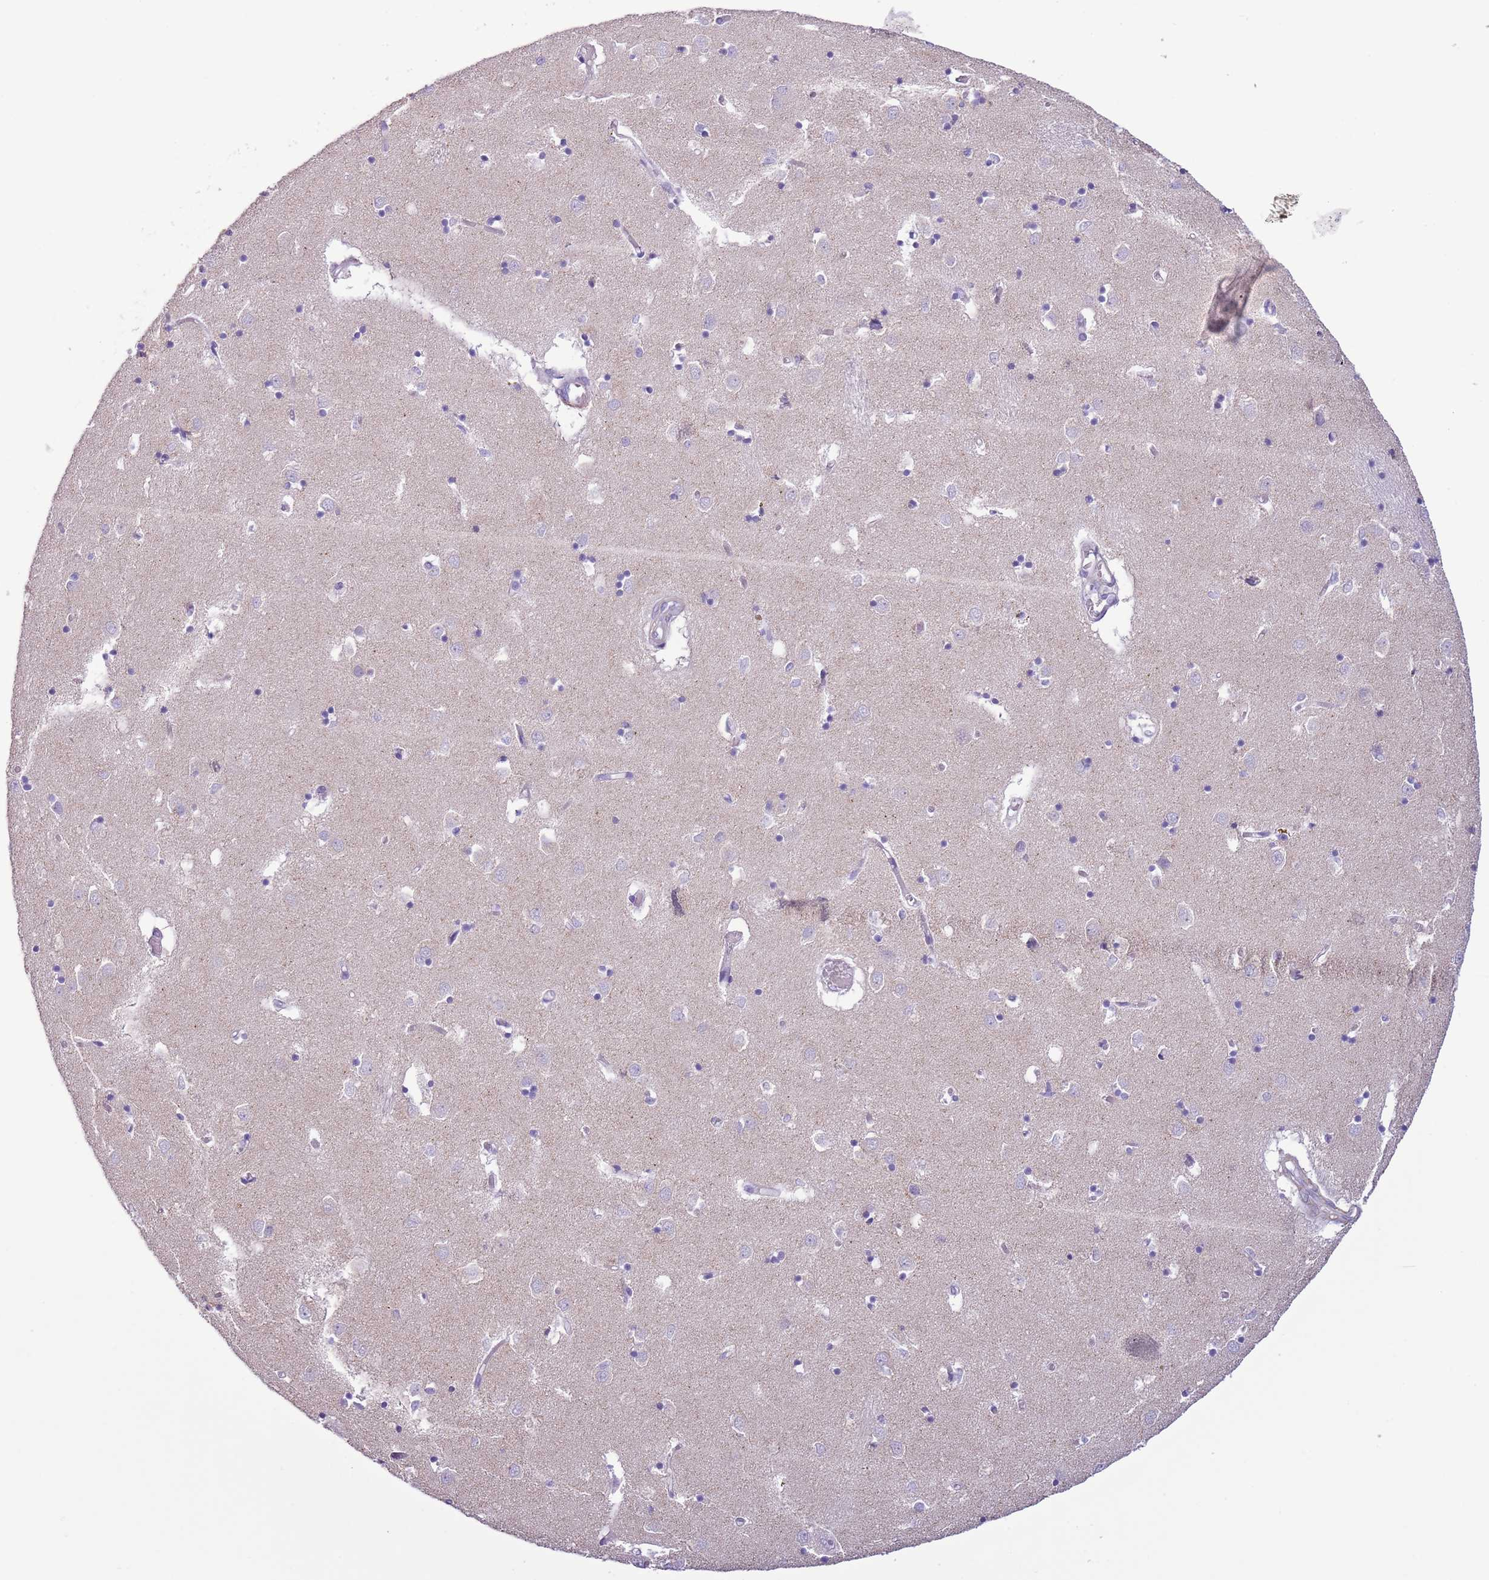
{"staining": {"intensity": "negative", "quantity": "none", "location": "none"}, "tissue": "caudate", "cell_type": "Glial cells", "image_type": "normal", "snomed": [{"axis": "morphology", "description": "Normal tissue, NOS"}, {"axis": "topography", "description": "Lateral ventricle wall"}], "caption": "High magnification brightfield microscopy of benign caudate stained with DAB (brown) and counterstained with hematoxylin (blue): glial cells show no significant staining.", "gene": "SLC7A14", "patient": {"sex": "male", "age": 70}}